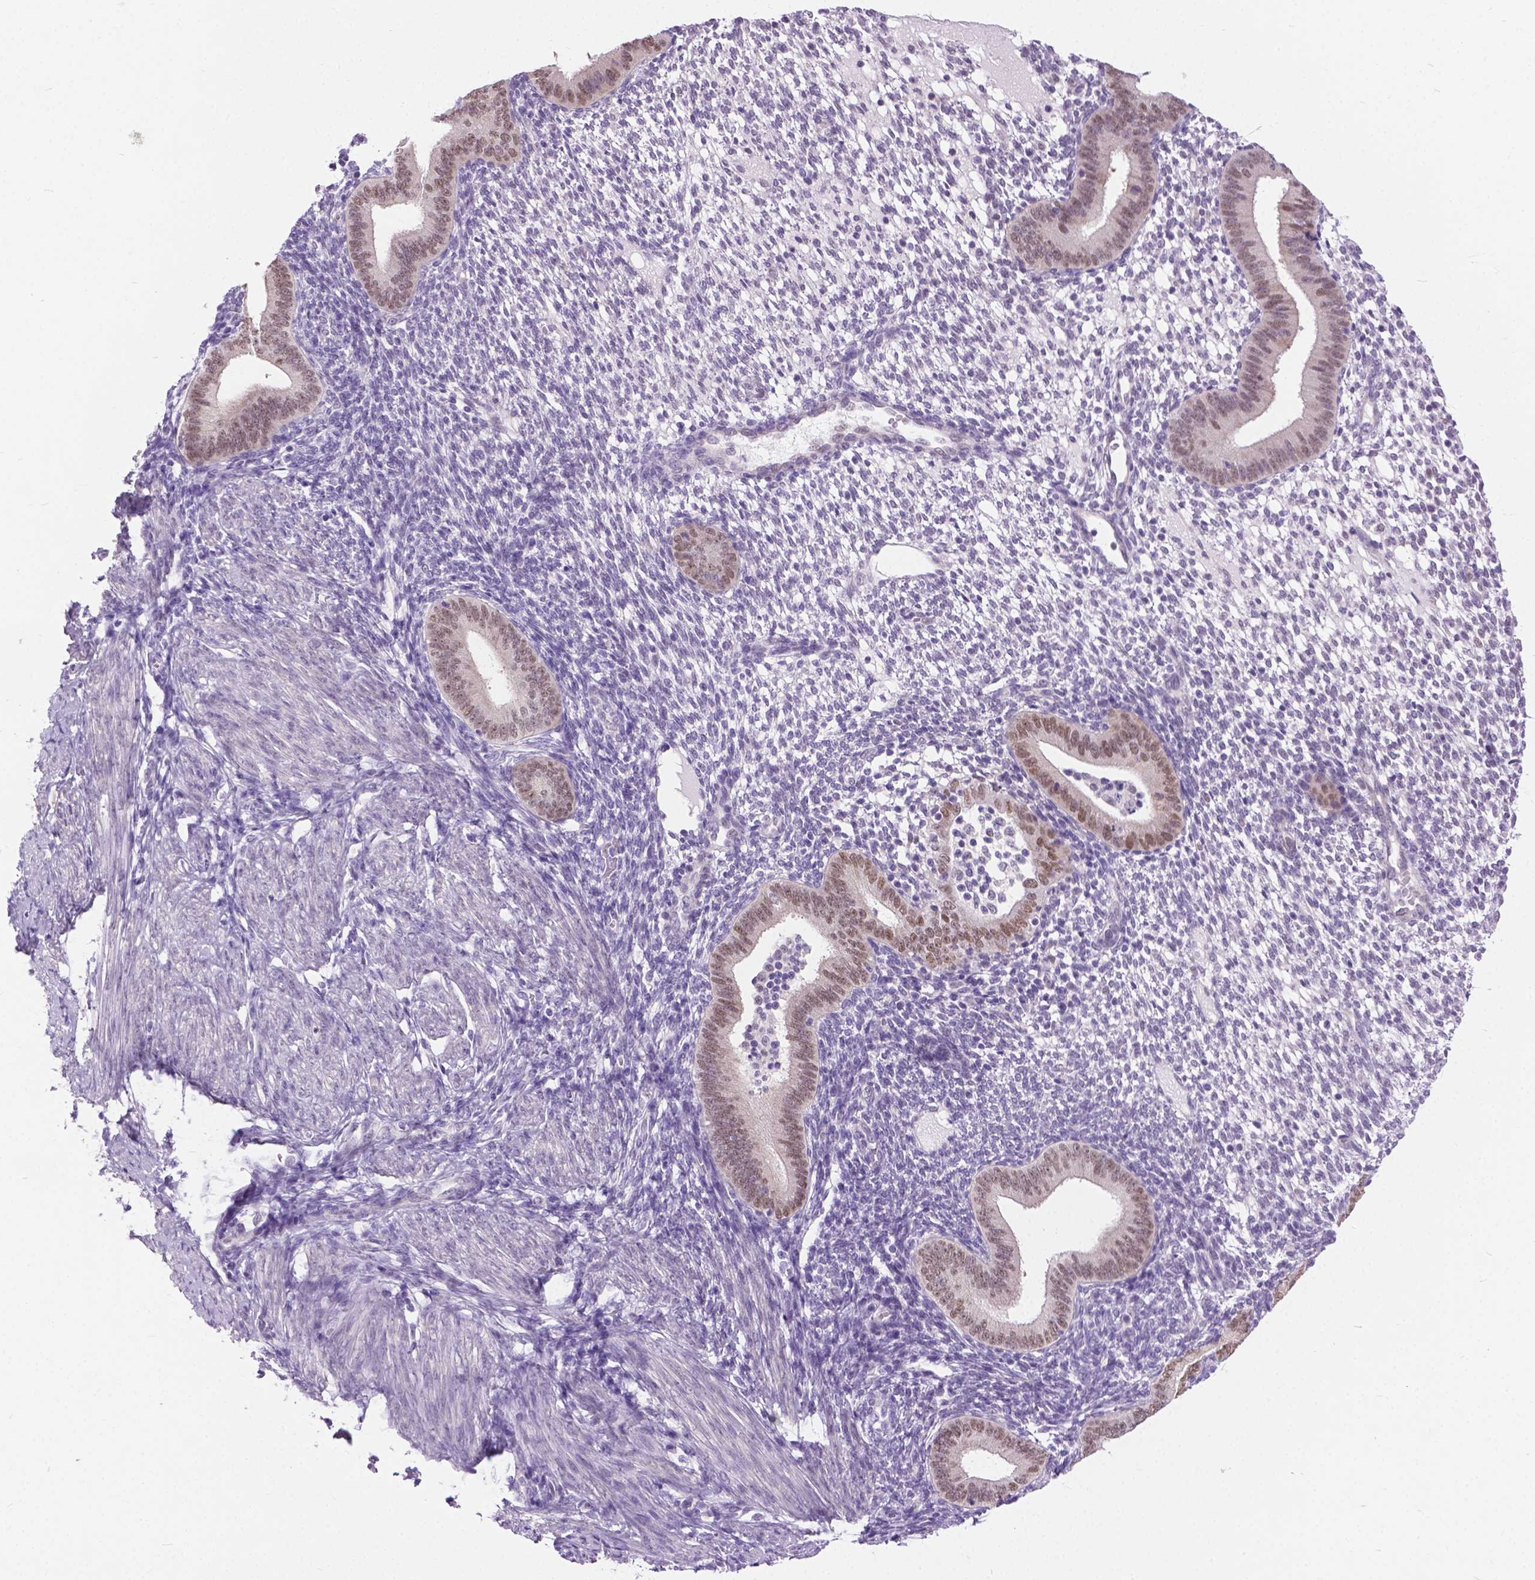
{"staining": {"intensity": "negative", "quantity": "none", "location": "none"}, "tissue": "endometrium", "cell_type": "Cells in endometrial stroma", "image_type": "normal", "snomed": [{"axis": "morphology", "description": "Normal tissue, NOS"}, {"axis": "topography", "description": "Endometrium"}], "caption": "Cells in endometrial stroma show no significant protein expression in normal endometrium. (Stains: DAB immunohistochemistry (IHC) with hematoxylin counter stain, Microscopy: brightfield microscopy at high magnification).", "gene": "APCDD1L", "patient": {"sex": "female", "age": 40}}